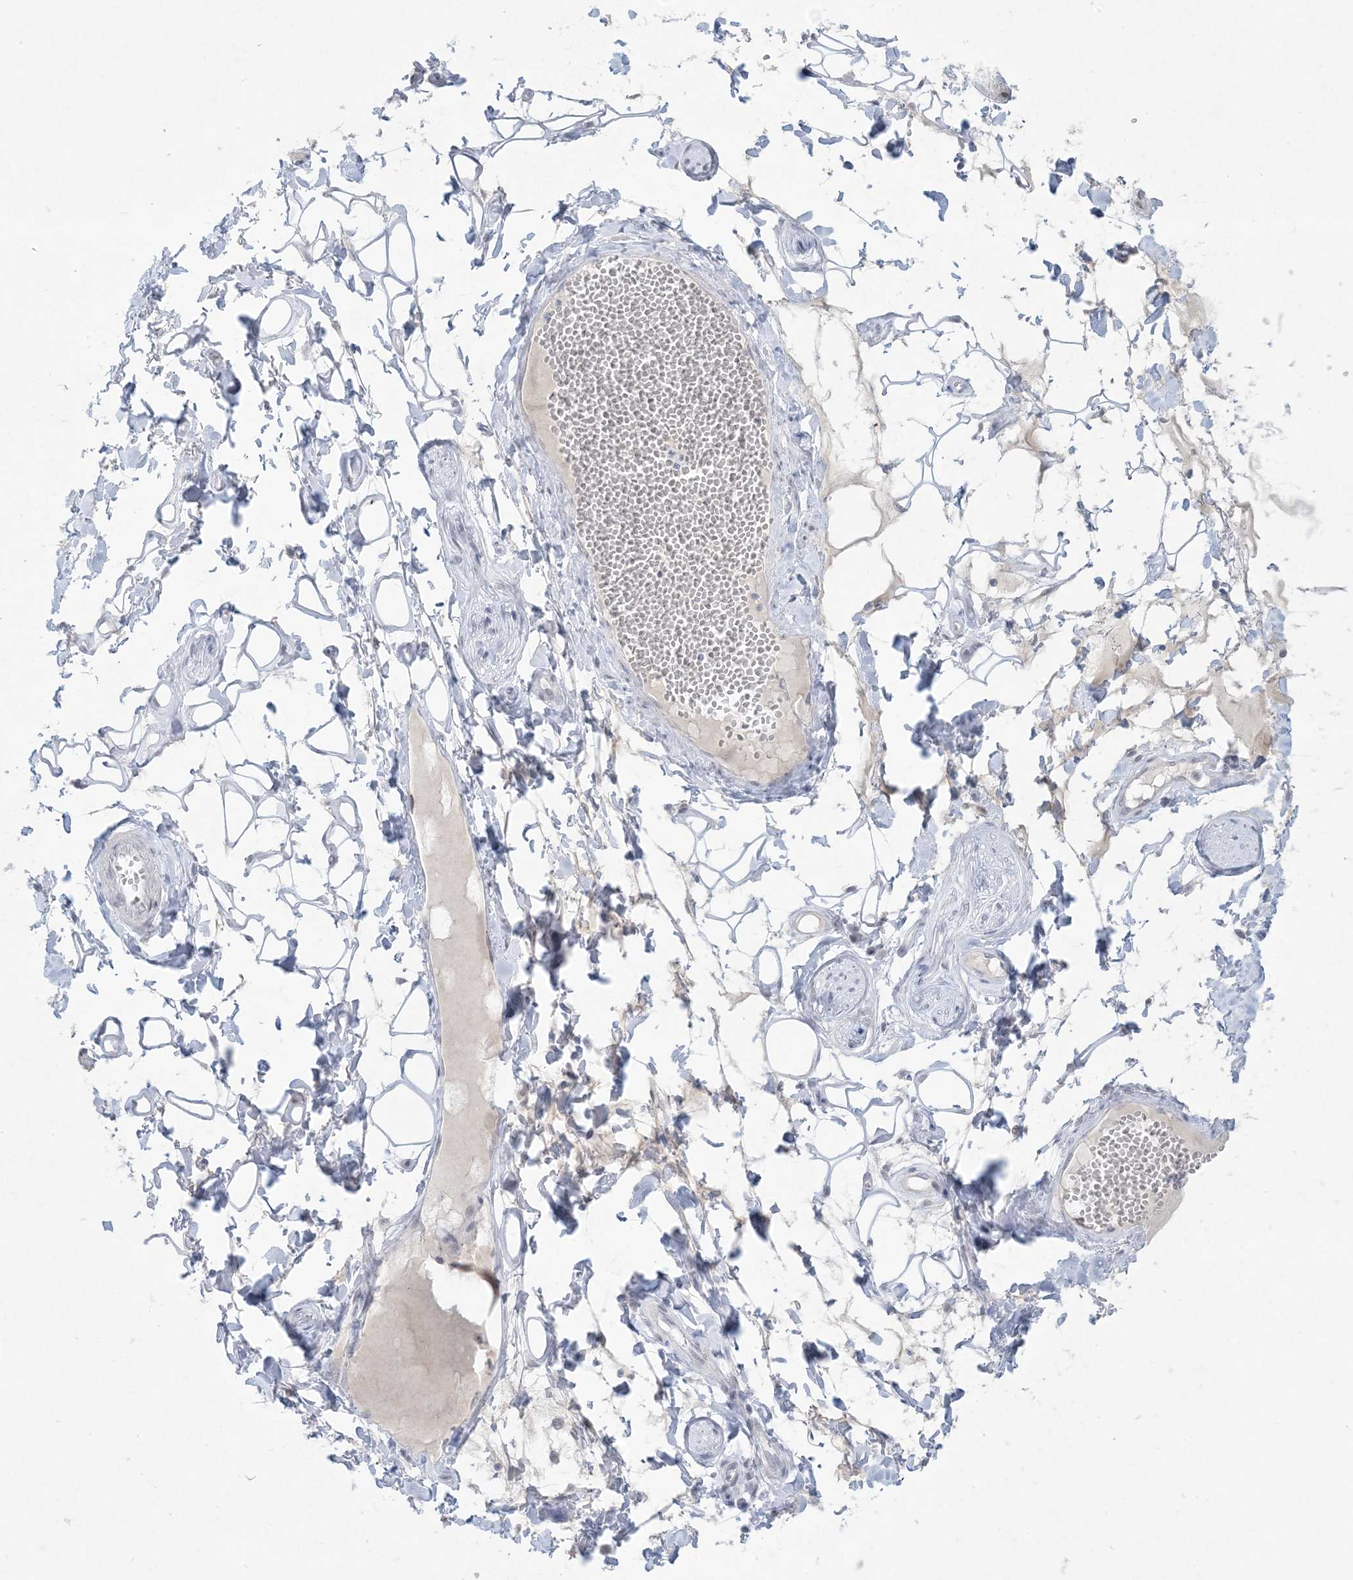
{"staining": {"intensity": "negative", "quantity": "none", "location": "none"}, "tissue": "adipose tissue", "cell_type": "Adipocytes", "image_type": "normal", "snomed": [{"axis": "morphology", "description": "Normal tissue, NOS"}, {"axis": "morphology", "description": "Inflammation, NOS"}, {"axis": "topography", "description": "Salivary gland"}, {"axis": "topography", "description": "Peripheral nerve tissue"}], "caption": "This is an immunohistochemistry (IHC) photomicrograph of benign human adipose tissue. There is no positivity in adipocytes.", "gene": "HOMEZ", "patient": {"sex": "female", "age": 75}}